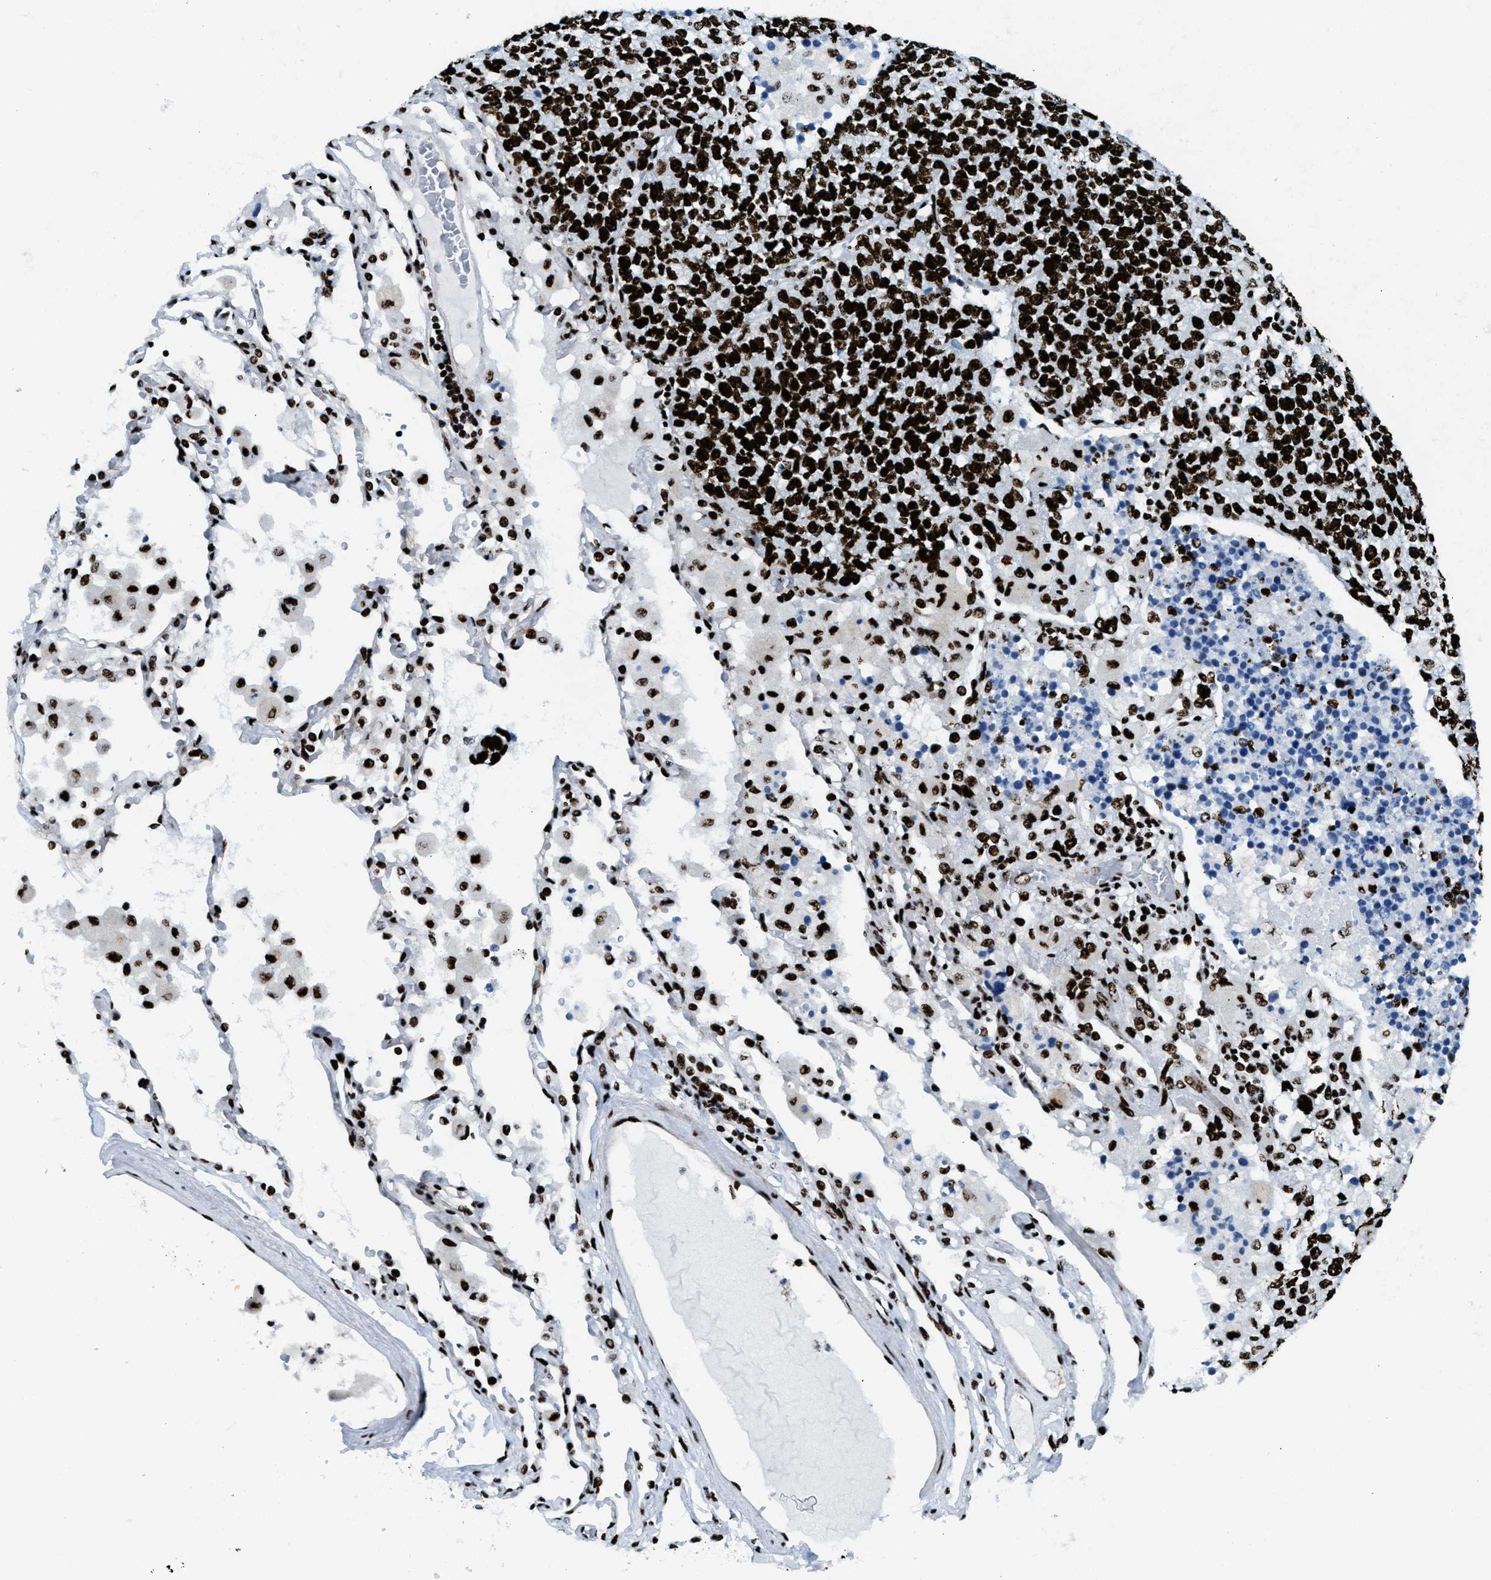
{"staining": {"intensity": "strong", "quantity": ">75%", "location": "nuclear"}, "tissue": "lung cancer", "cell_type": "Tumor cells", "image_type": "cancer", "snomed": [{"axis": "morphology", "description": "Adenocarcinoma, NOS"}, {"axis": "topography", "description": "Lung"}], "caption": "Human lung cancer (adenocarcinoma) stained with a protein marker shows strong staining in tumor cells.", "gene": "NONO", "patient": {"sex": "male", "age": 49}}